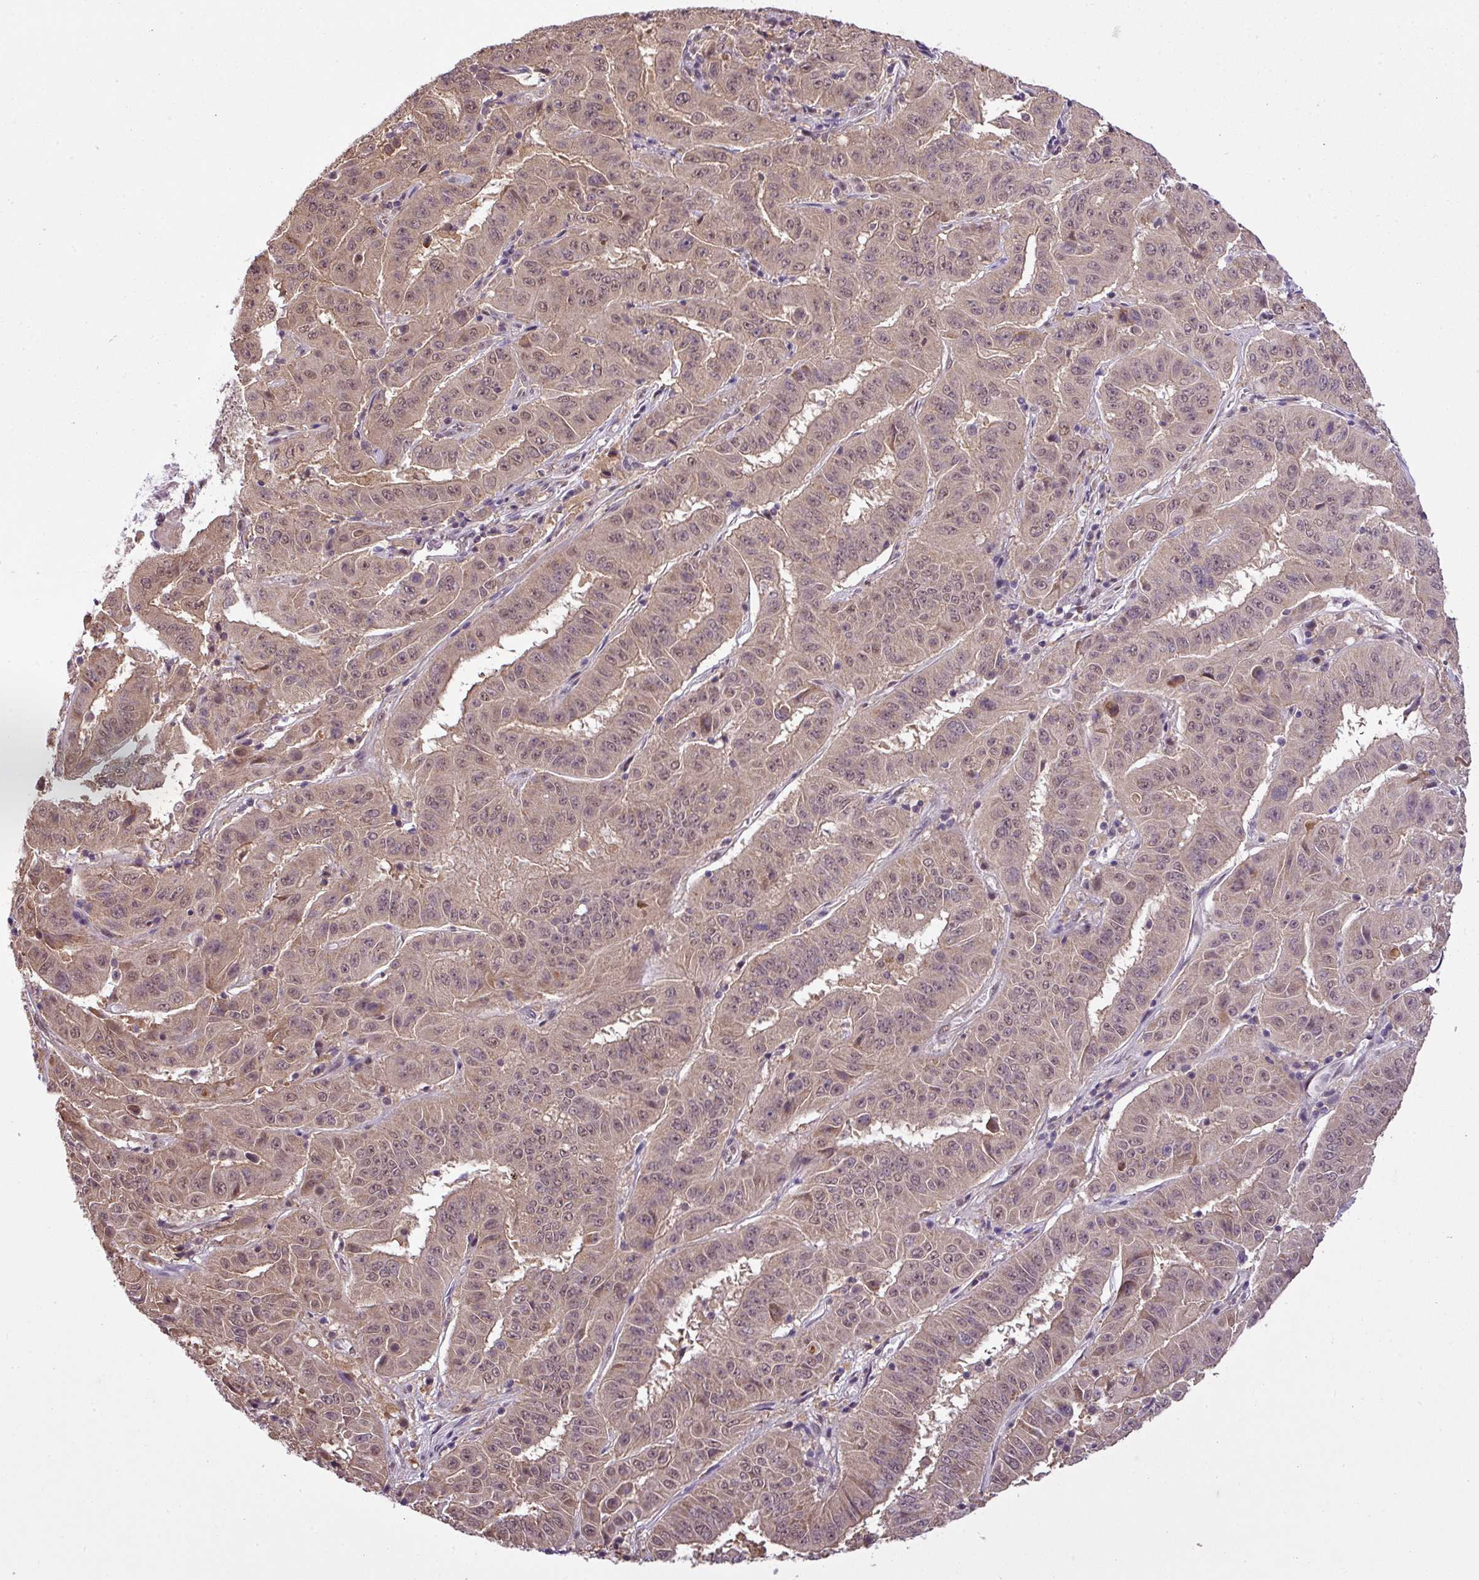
{"staining": {"intensity": "weak", "quantity": ">75%", "location": "cytoplasmic/membranous,nuclear"}, "tissue": "pancreatic cancer", "cell_type": "Tumor cells", "image_type": "cancer", "snomed": [{"axis": "morphology", "description": "Adenocarcinoma, NOS"}, {"axis": "topography", "description": "Pancreas"}], "caption": "Tumor cells display low levels of weak cytoplasmic/membranous and nuclear expression in approximately >75% of cells in pancreatic cancer.", "gene": "MFHAS1", "patient": {"sex": "male", "age": 63}}